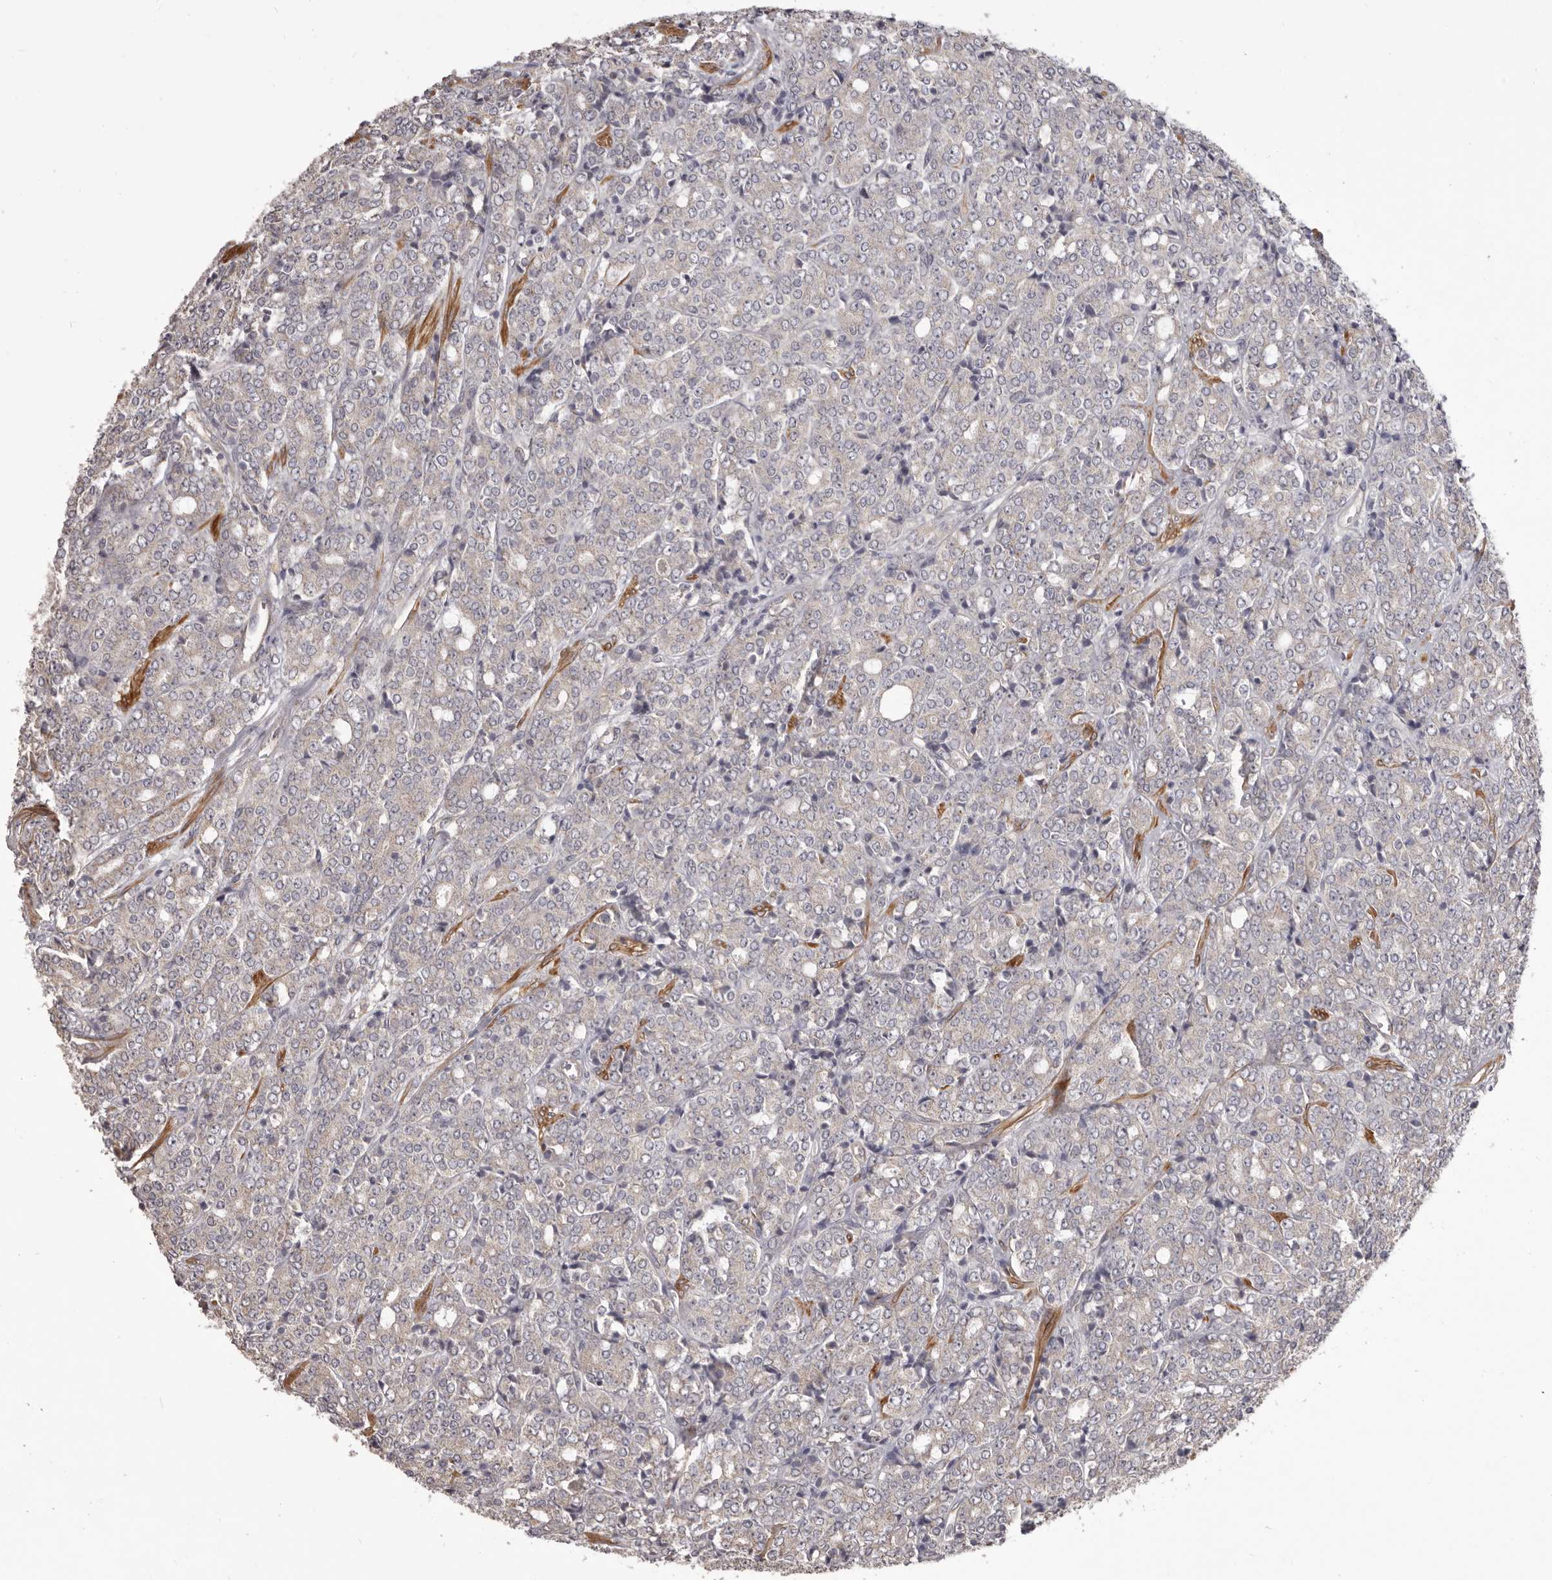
{"staining": {"intensity": "weak", "quantity": "<25%", "location": "cytoplasmic/membranous"}, "tissue": "prostate cancer", "cell_type": "Tumor cells", "image_type": "cancer", "snomed": [{"axis": "morphology", "description": "Adenocarcinoma, High grade"}, {"axis": "topography", "description": "Prostate"}], "caption": "Immunohistochemistry histopathology image of neoplastic tissue: human prostate high-grade adenocarcinoma stained with DAB reveals no significant protein staining in tumor cells.", "gene": "HRH1", "patient": {"sex": "male", "age": 62}}